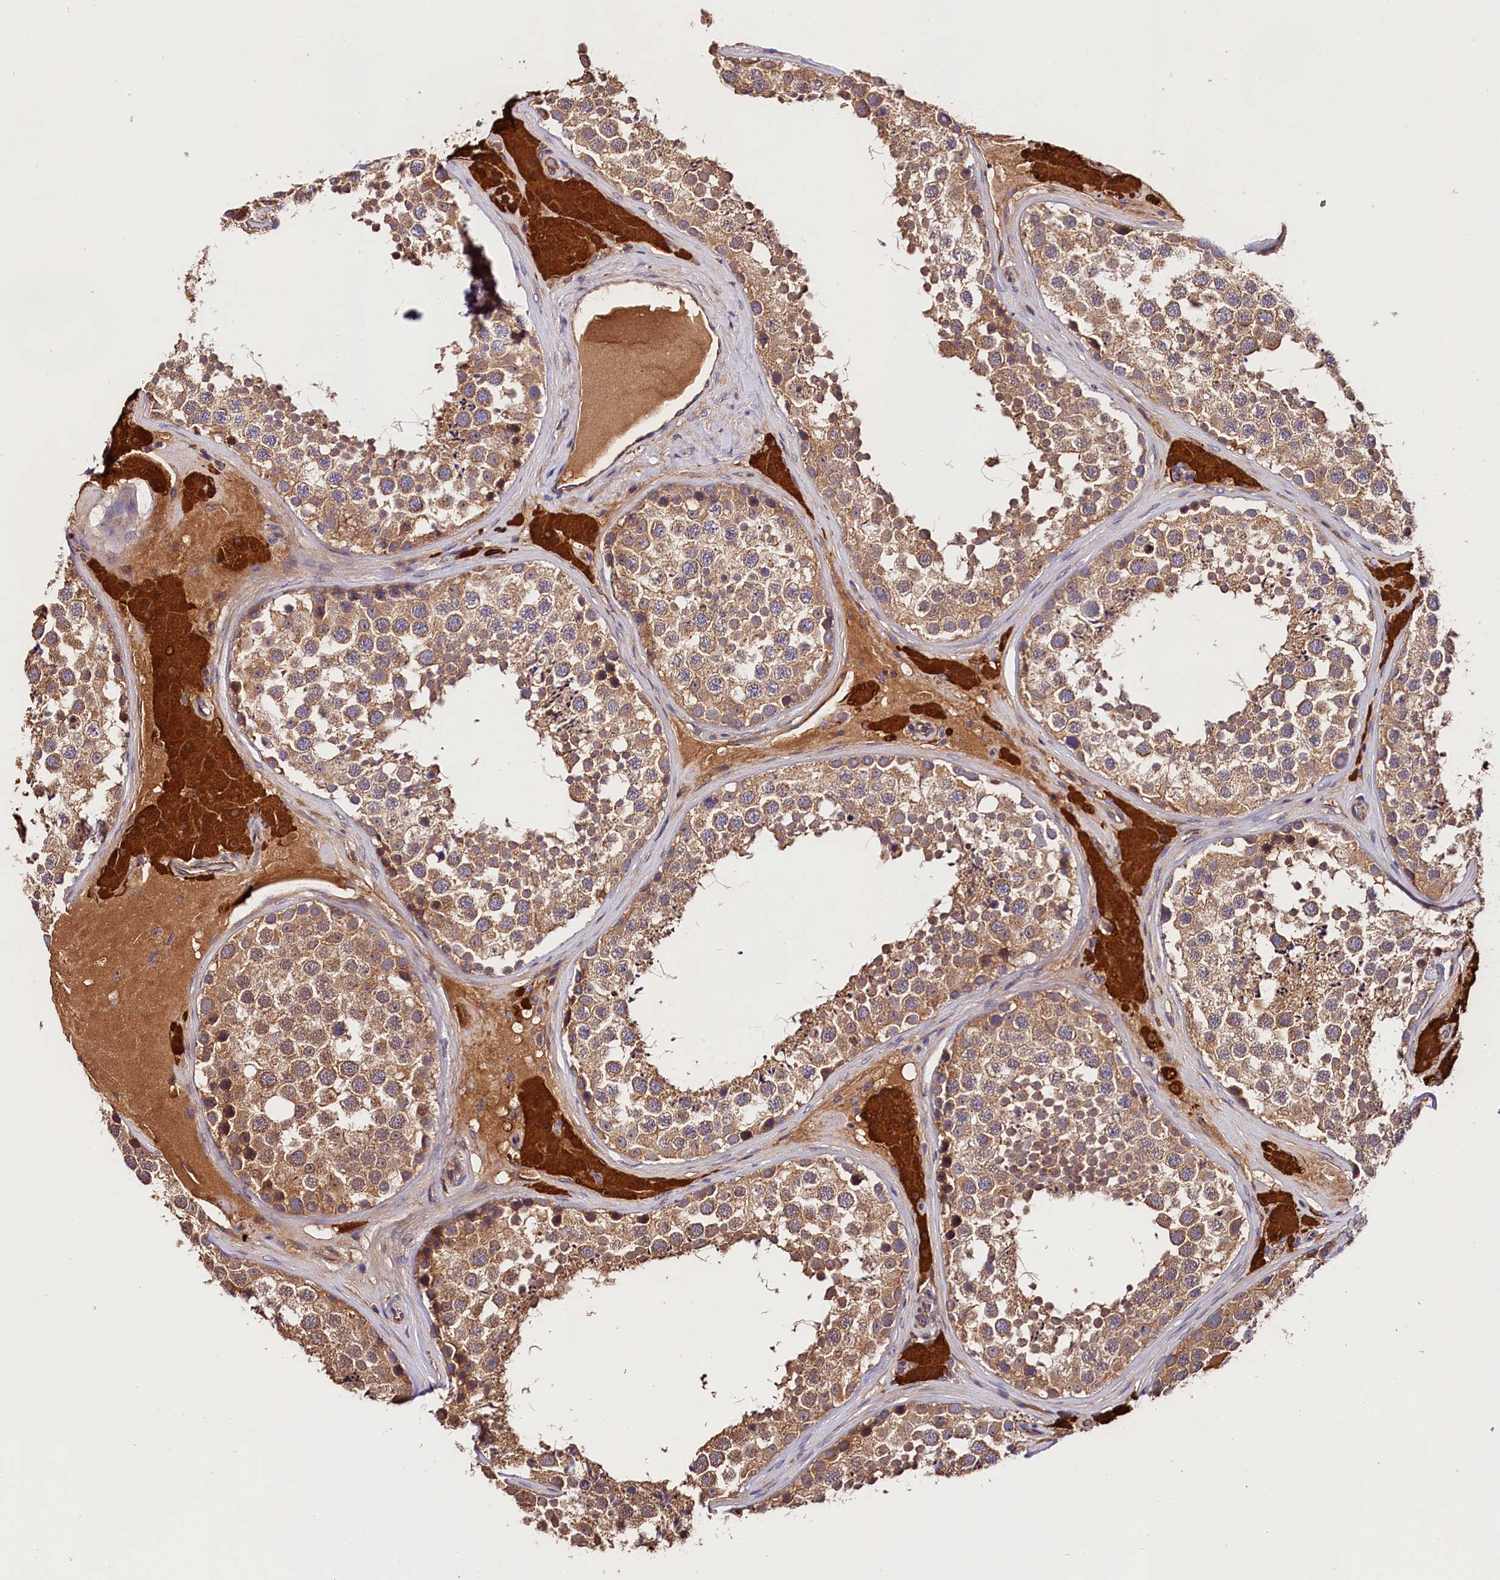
{"staining": {"intensity": "moderate", "quantity": ">75%", "location": "cytoplasmic/membranous"}, "tissue": "testis", "cell_type": "Cells in seminiferous ducts", "image_type": "normal", "snomed": [{"axis": "morphology", "description": "Normal tissue, NOS"}, {"axis": "topography", "description": "Testis"}], "caption": "This histopathology image reveals immunohistochemistry (IHC) staining of benign human testis, with medium moderate cytoplasmic/membranous staining in approximately >75% of cells in seminiferous ducts.", "gene": "SPG11", "patient": {"sex": "male", "age": 46}}